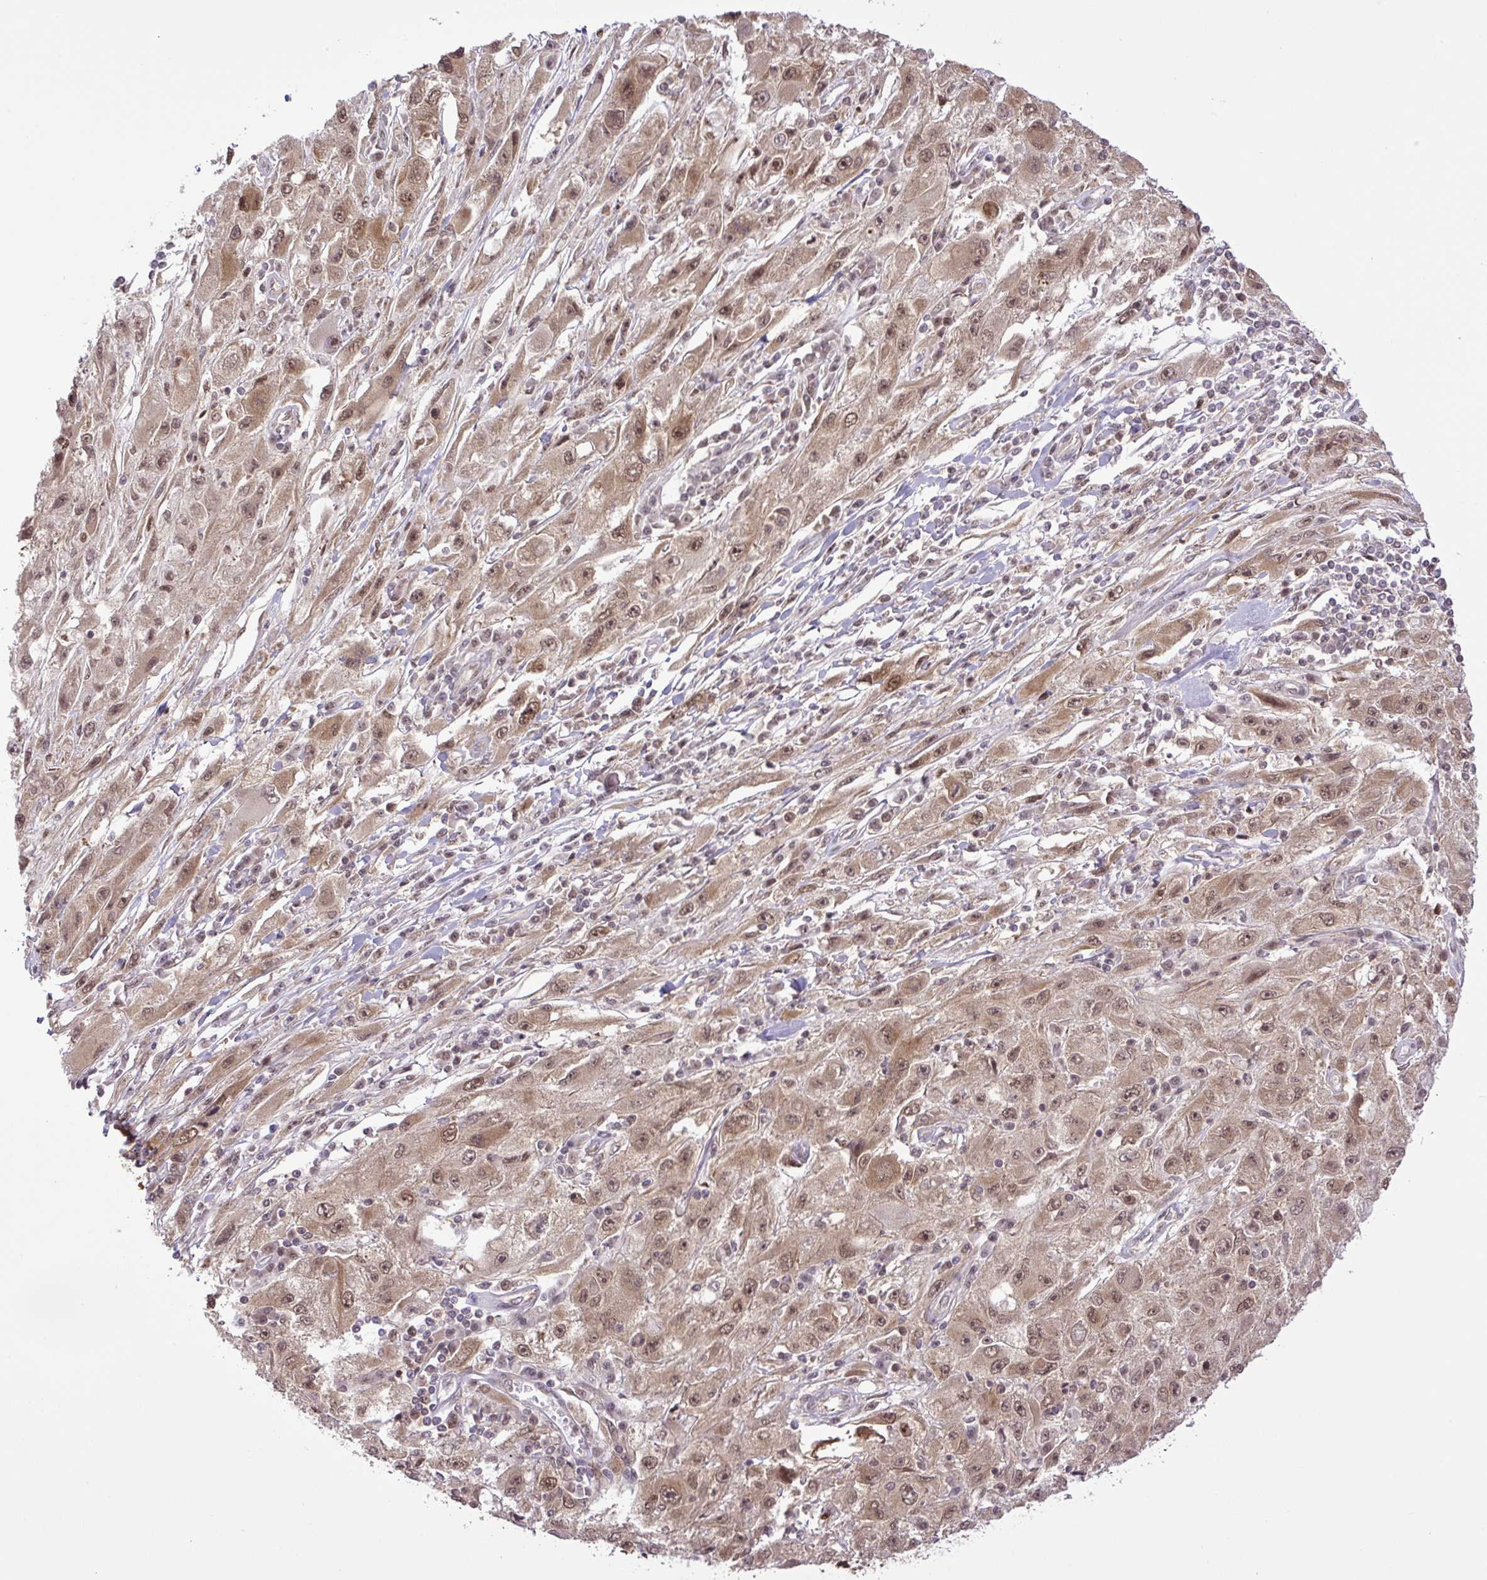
{"staining": {"intensity": "moderate", "quantity": ">75%", "location": "cytoplasmic/membranous,nuclear"}, "tissue": "melanoma", "cell_type": "Tumor cells", "image_type": "cancer", "snomed": [{"axis": "morphology", "description": "Malignant melanoma, Metastatic site"}, {"axis": "topography", "description": "Skin"}], "caption": "High-magnification brightfield microscopy of malignant melanoma (metastatic site) stained with DAB (brown) and counterstained with hematoxylin (blue). tumor cells exhibit moderate cytoplasmic/membranous and nuclear expression is appreciated in about>75% of cells.", "gene": "SGTA", "patient": {"sex": "male", "age": 53}}